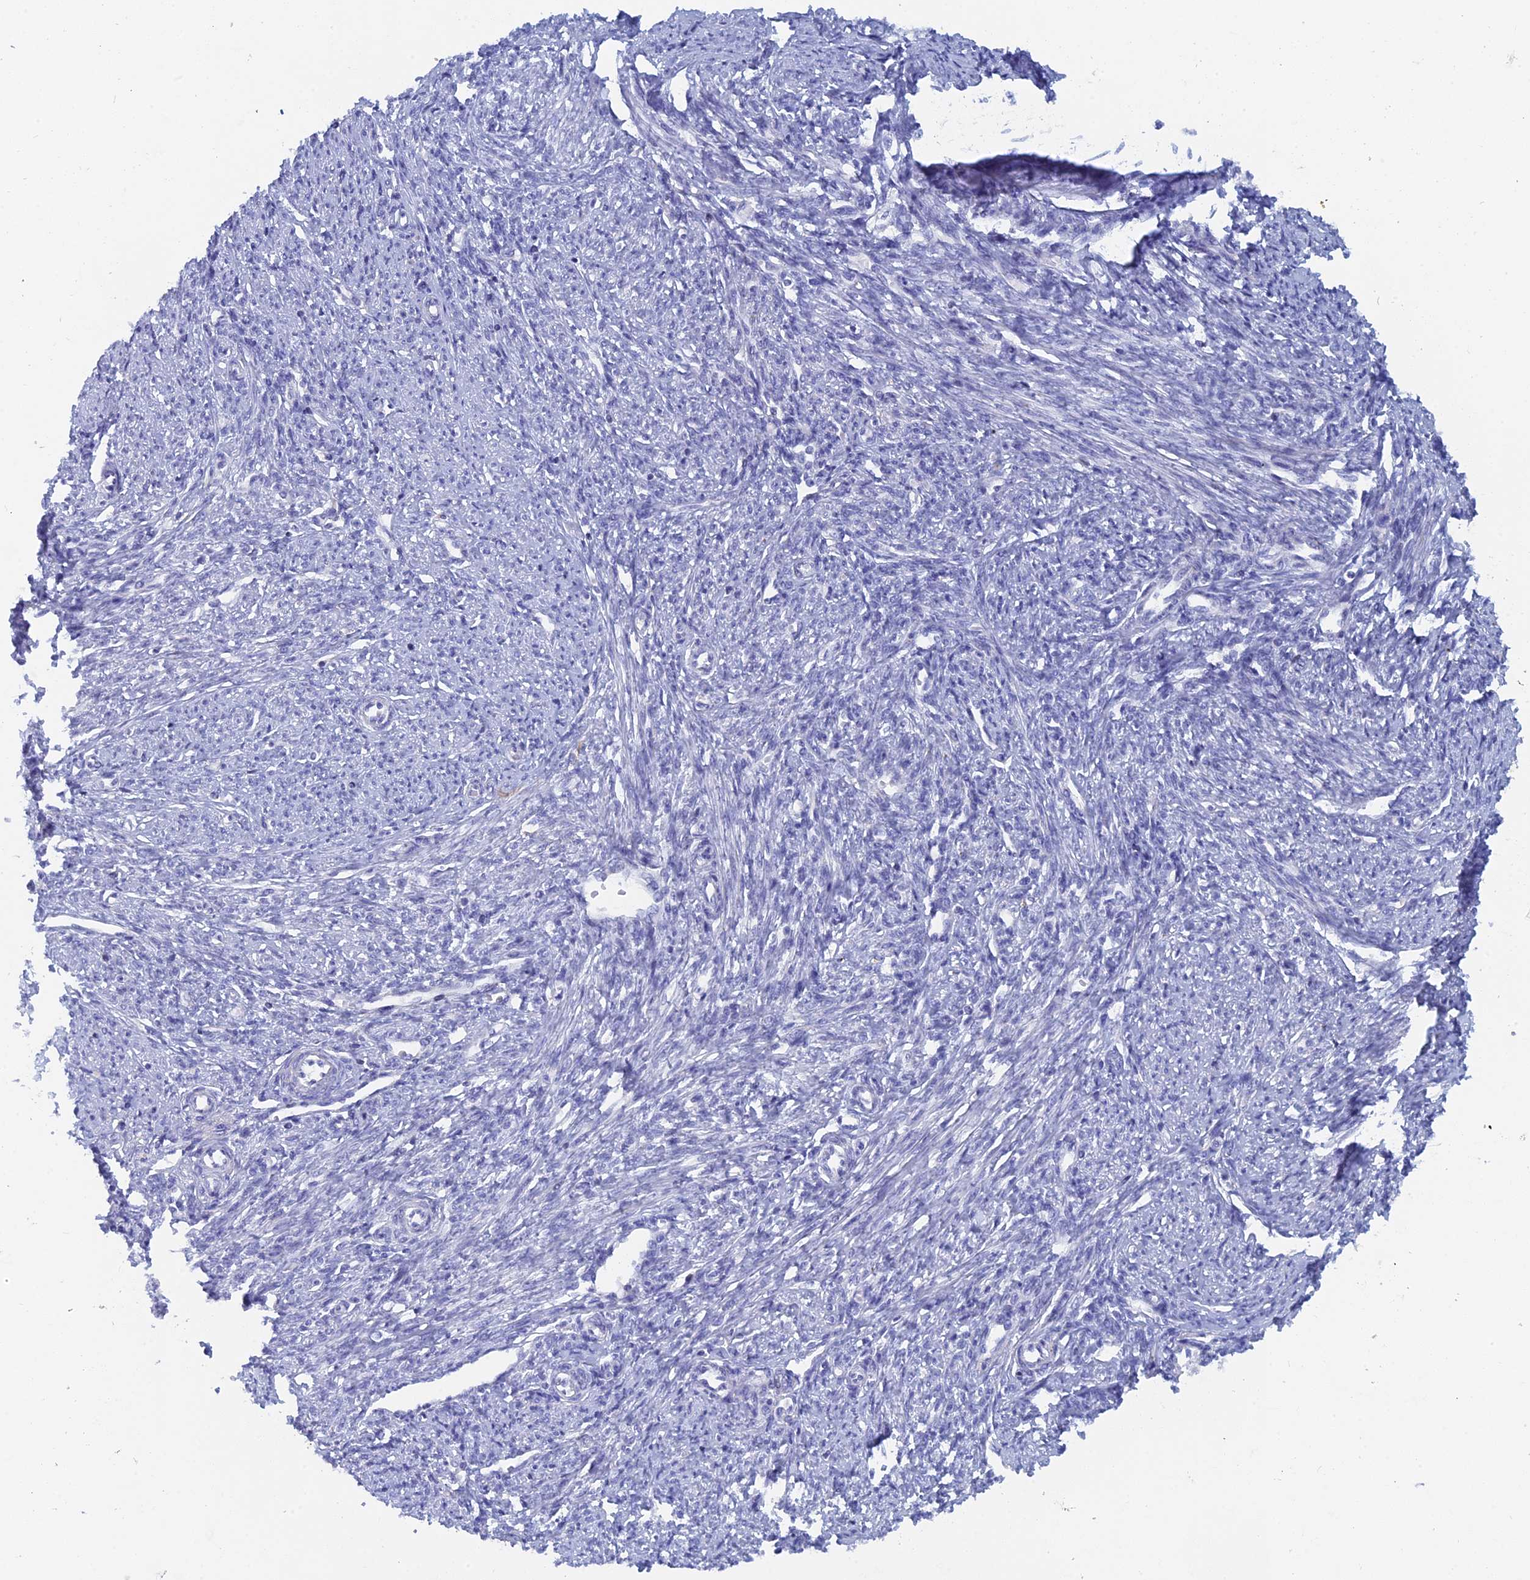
{"staining": {"intensity": "negative", "quantity": "none", "location": "none"}, "tissue": "smooth muscle", "cell_type": "Smooth muscle cells", "image_type": "normal", "snomed": [{"axis": "morphology", "description": "Normal tissue, NOS"}, {"axis": "topography", "description": "Smooth muscle"}, {"axis": "topography", "description": "Uterus"}], "caption": "IHC of normal smooth muscle exhibits no positivity in smooth muscle cells.", "gene": "ACP7", "patient": {"sex": "female", "age": 59}}